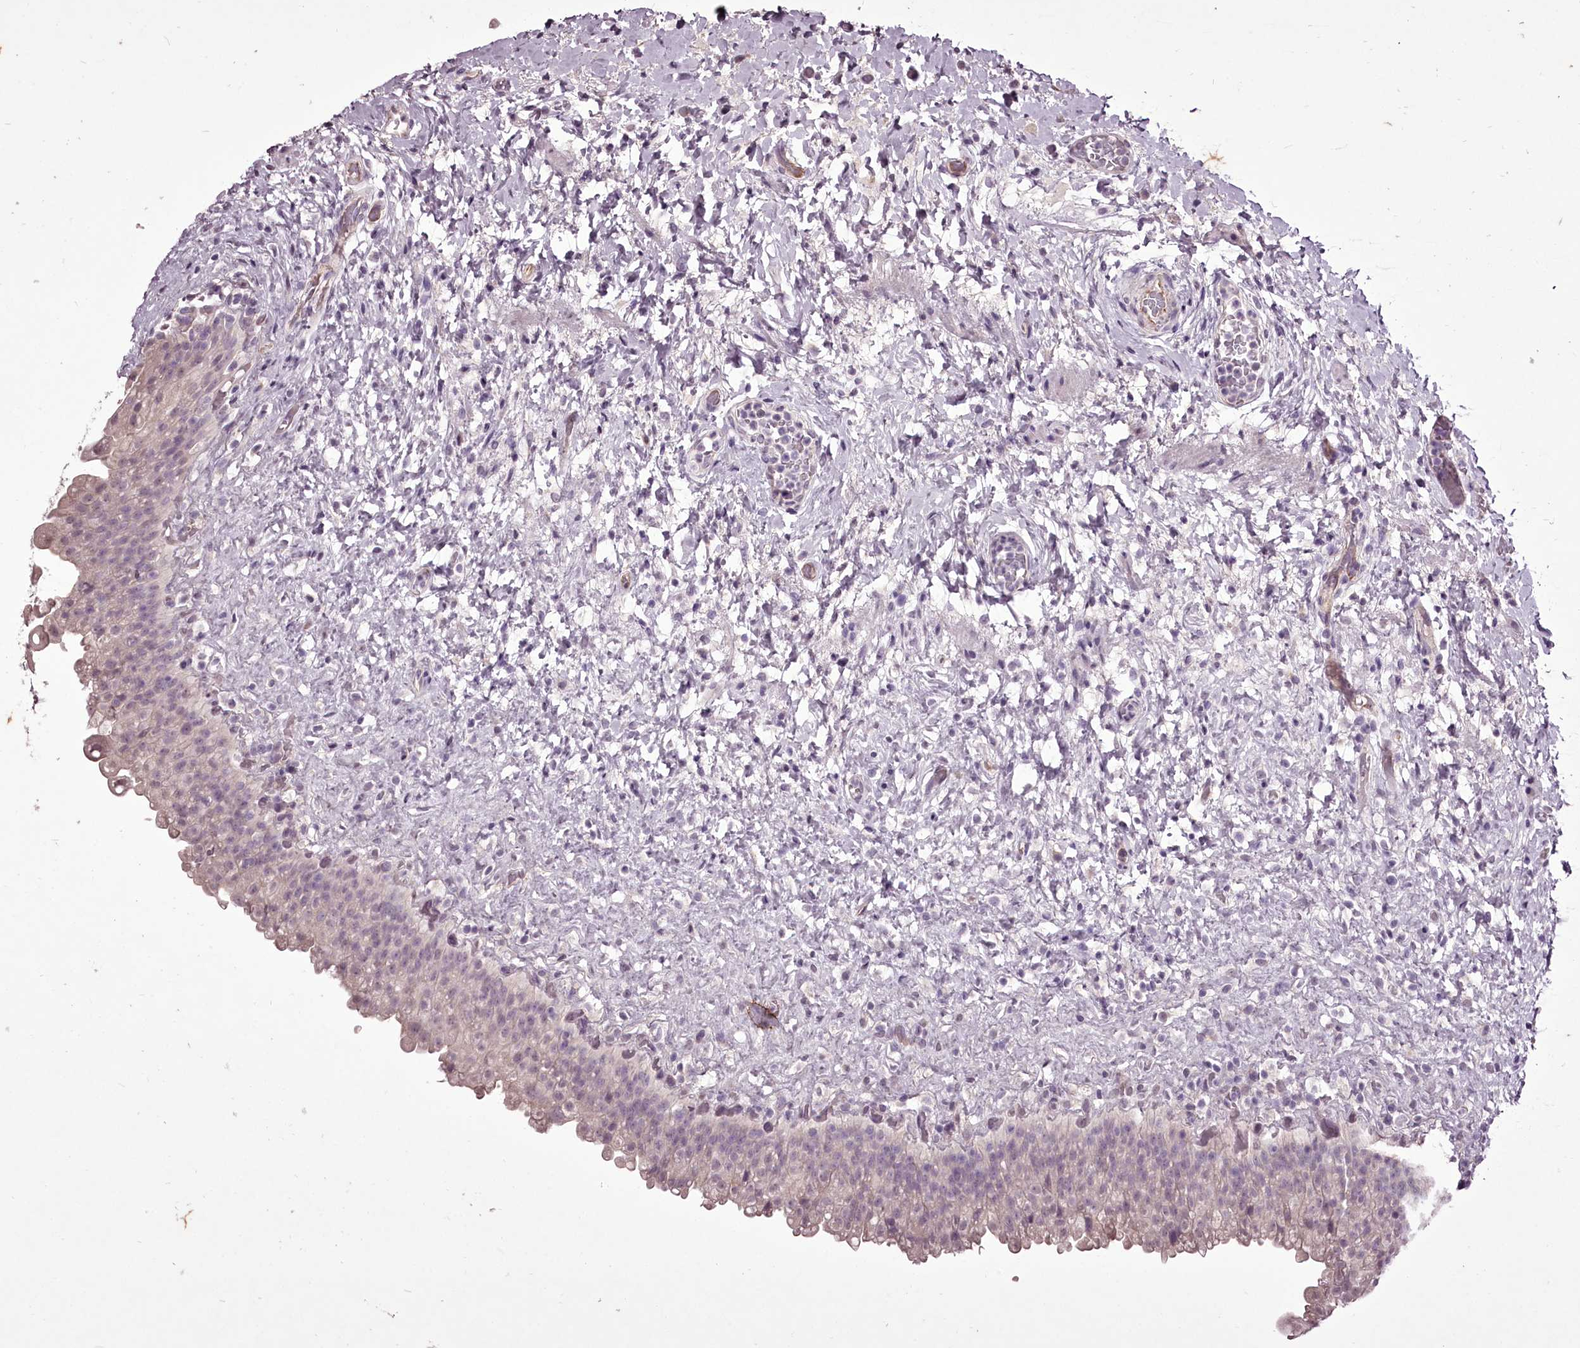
{"staining": {"intensity": "negative", "quantity": "none", "location": "none"}, "tissue": "urinary bladder", "cell_type": "Urothelial cells", "image_type": "normal", "snomed": [{"axis": "morphology", "description": "Normal tissue, NOS"}, {"axis": "topography", "description": "Urinary bladder"}], "caption": "The micrograph displays no staining of urothelial cells in benign urinary bladder.", "gene": "C1orf56", "patient": {"sex": "female", "age": 27}}